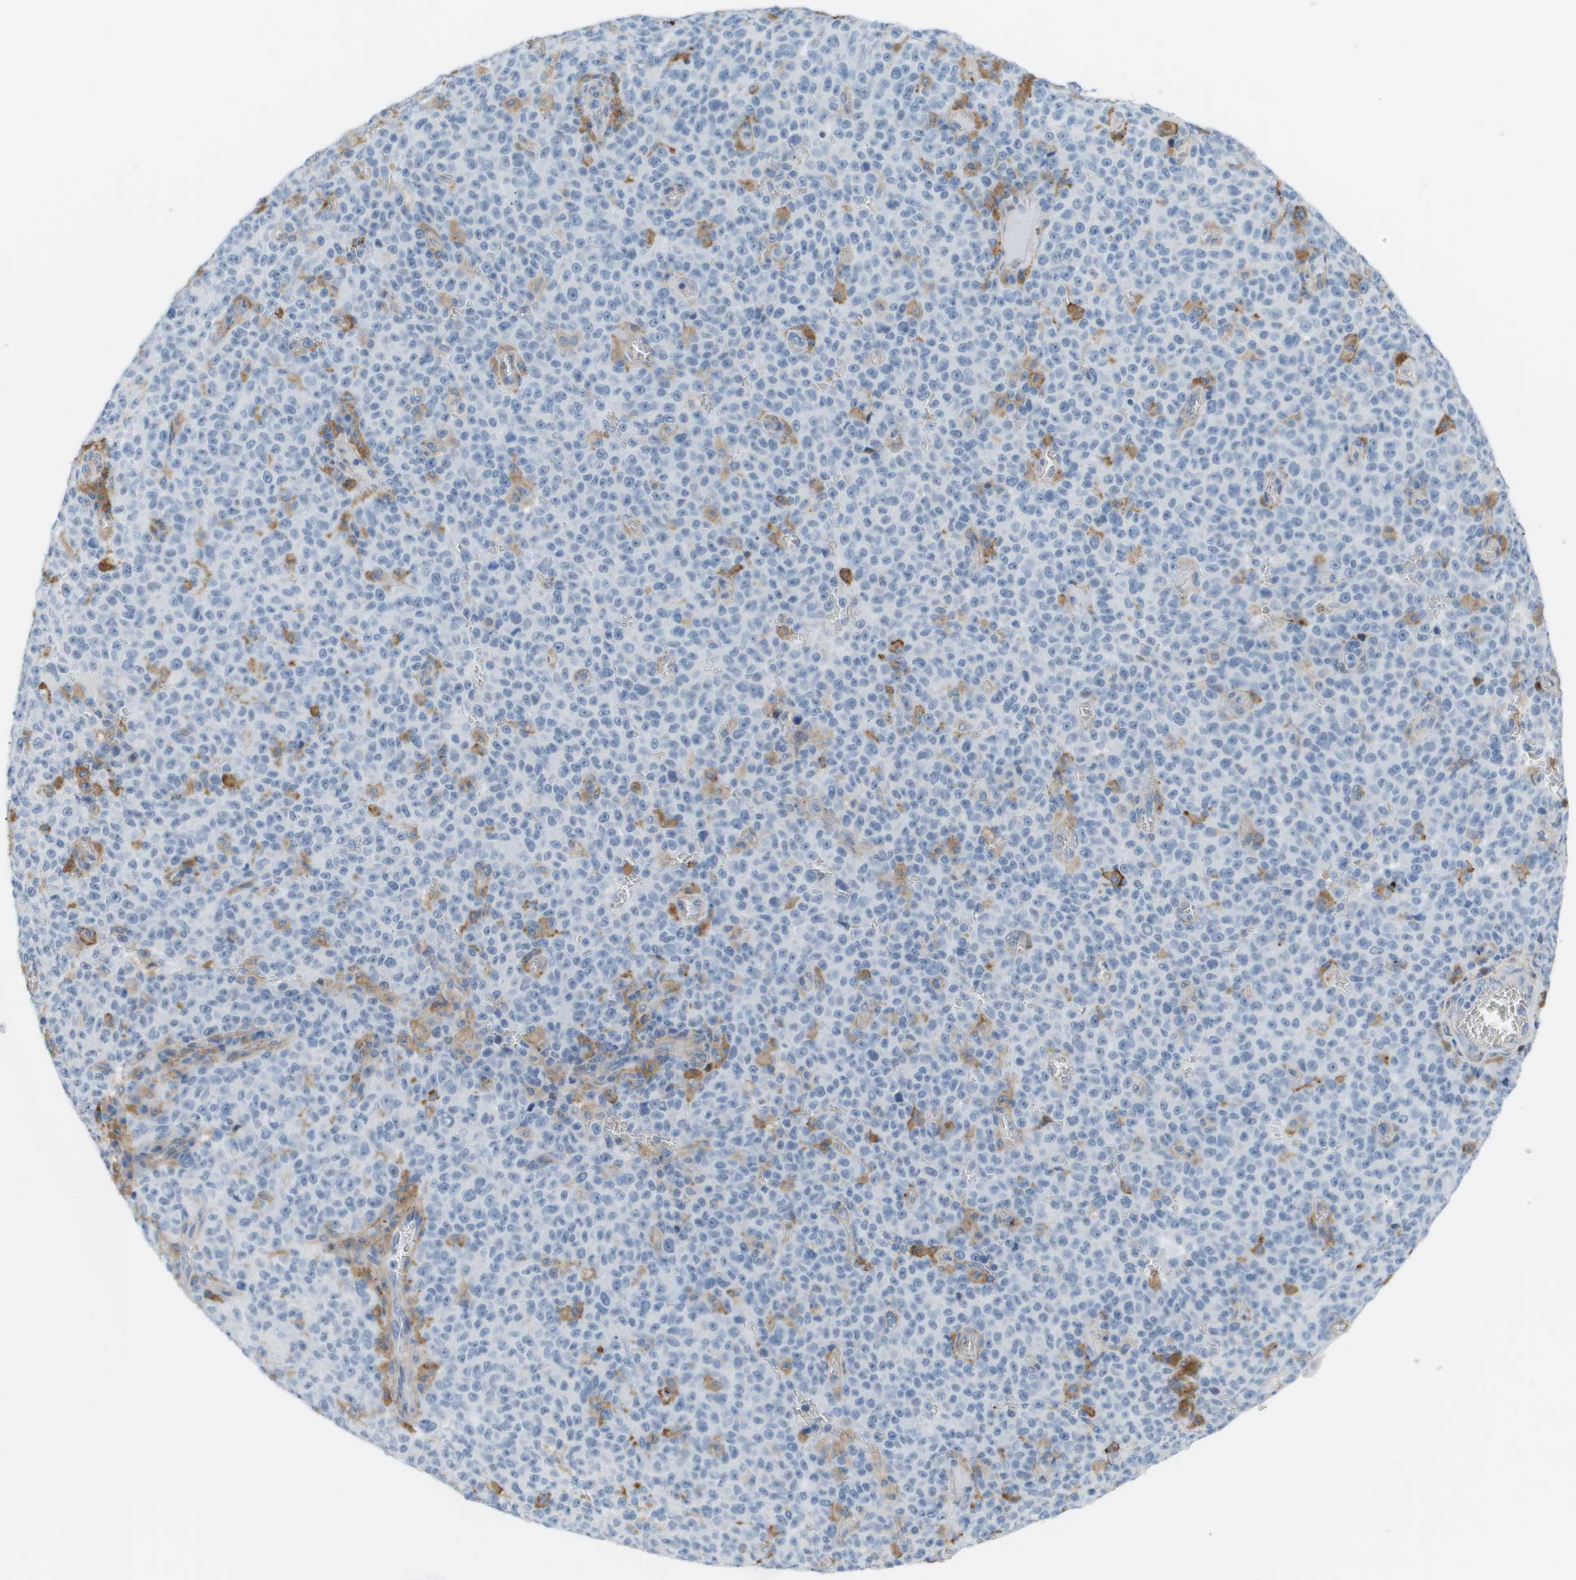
{"staining": {"intensity": "negative", "quantity": "none", "location": "none"}, "tissue": "melanoma", "cell_type": "Tumor cells", "image_type": "cancer", "snomed": [{"axis": "morphology", "description": "Malignant melanoma, NOS"}, {"axis": "topography", "description": "Skin"}], "caption": "DAB immunohistochemical staining of melanoma reveals no significant positivity in tumor cells.", "gene": "ZBTB43", "patient": {"sex": "female", "age": 82}}